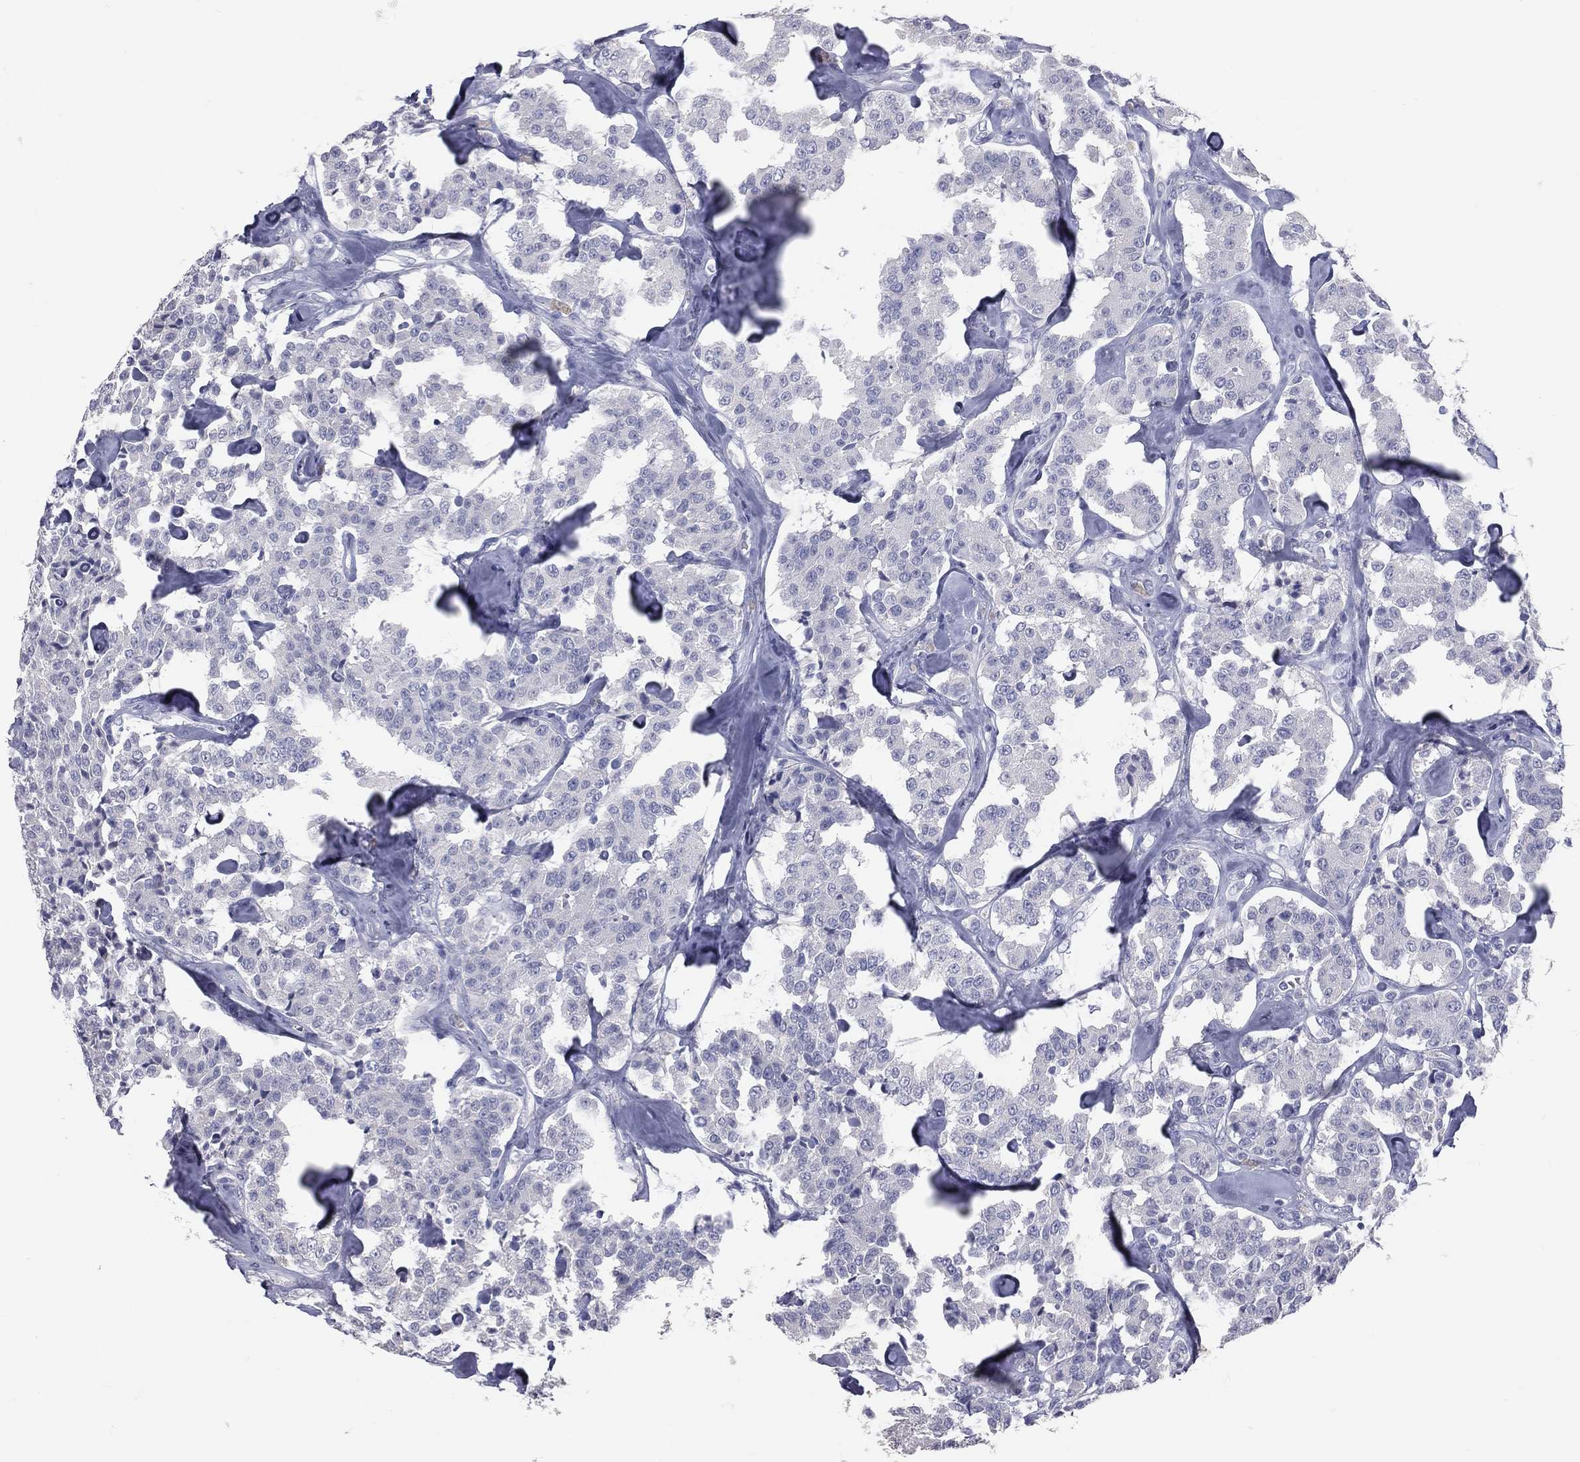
{"staining": {"intensity": "negative", "quantity": "none", "location": "none"}, "tissue": "carcinoid", "cell_type": "Tumor cells", "image_type": "cancer", "snomed": [{"axis": "morphology", "description": "Carcinoid, malignant, NOS"}, {"axis": "topography", "description": "Pancreas"}], "caption": "Carcinoid was stained to show a protein in brown. There is no significant staining in tumor cells. (IHC, brightfield microscopy, high magnification).", "gene": "TFPI2", "patient": {"sex": "male", "age": 41}}